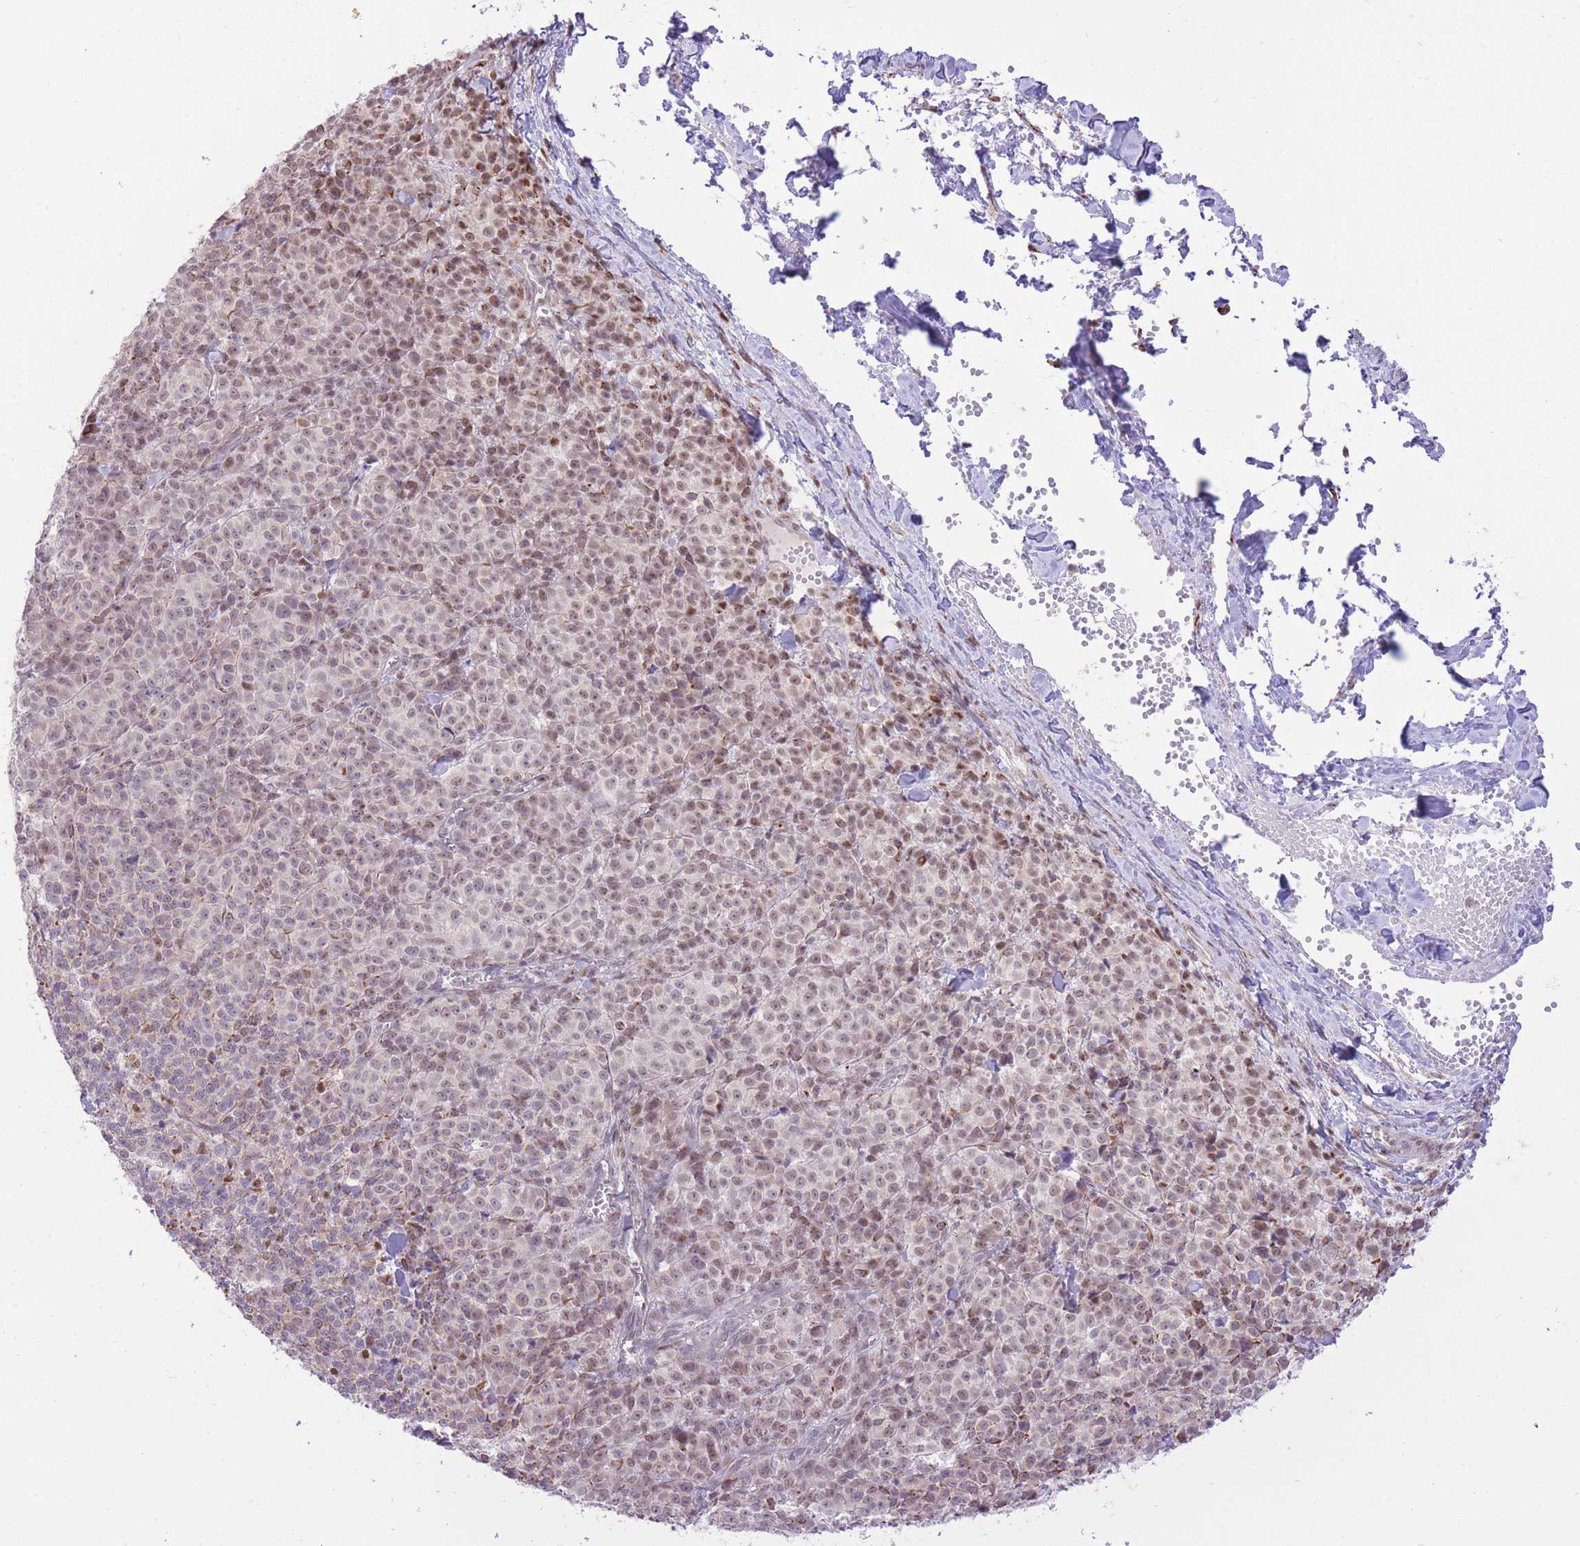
{"staining": {"intensity": "weak", "quantity": "25%-75%", "location": "nuclear"}, "tissue": "melanoma", "cell_type": "Tumor cells", "image_type": "cancer", "snomed": [{"axis": "morphology", "description": "Normal tissue, NOS"}, {"axis": "morphology", "description": "Malignant melanoma, NOS"}, {"axis": "topography", "description": "Skin"}], "caption": "Melanoma was stained to show a protein in brown. There is low levels of weak nuclear expression in about 25%-75% of tumor cells.", "gene": "ELL", "patient": {"sex": "female", "age": 34}}